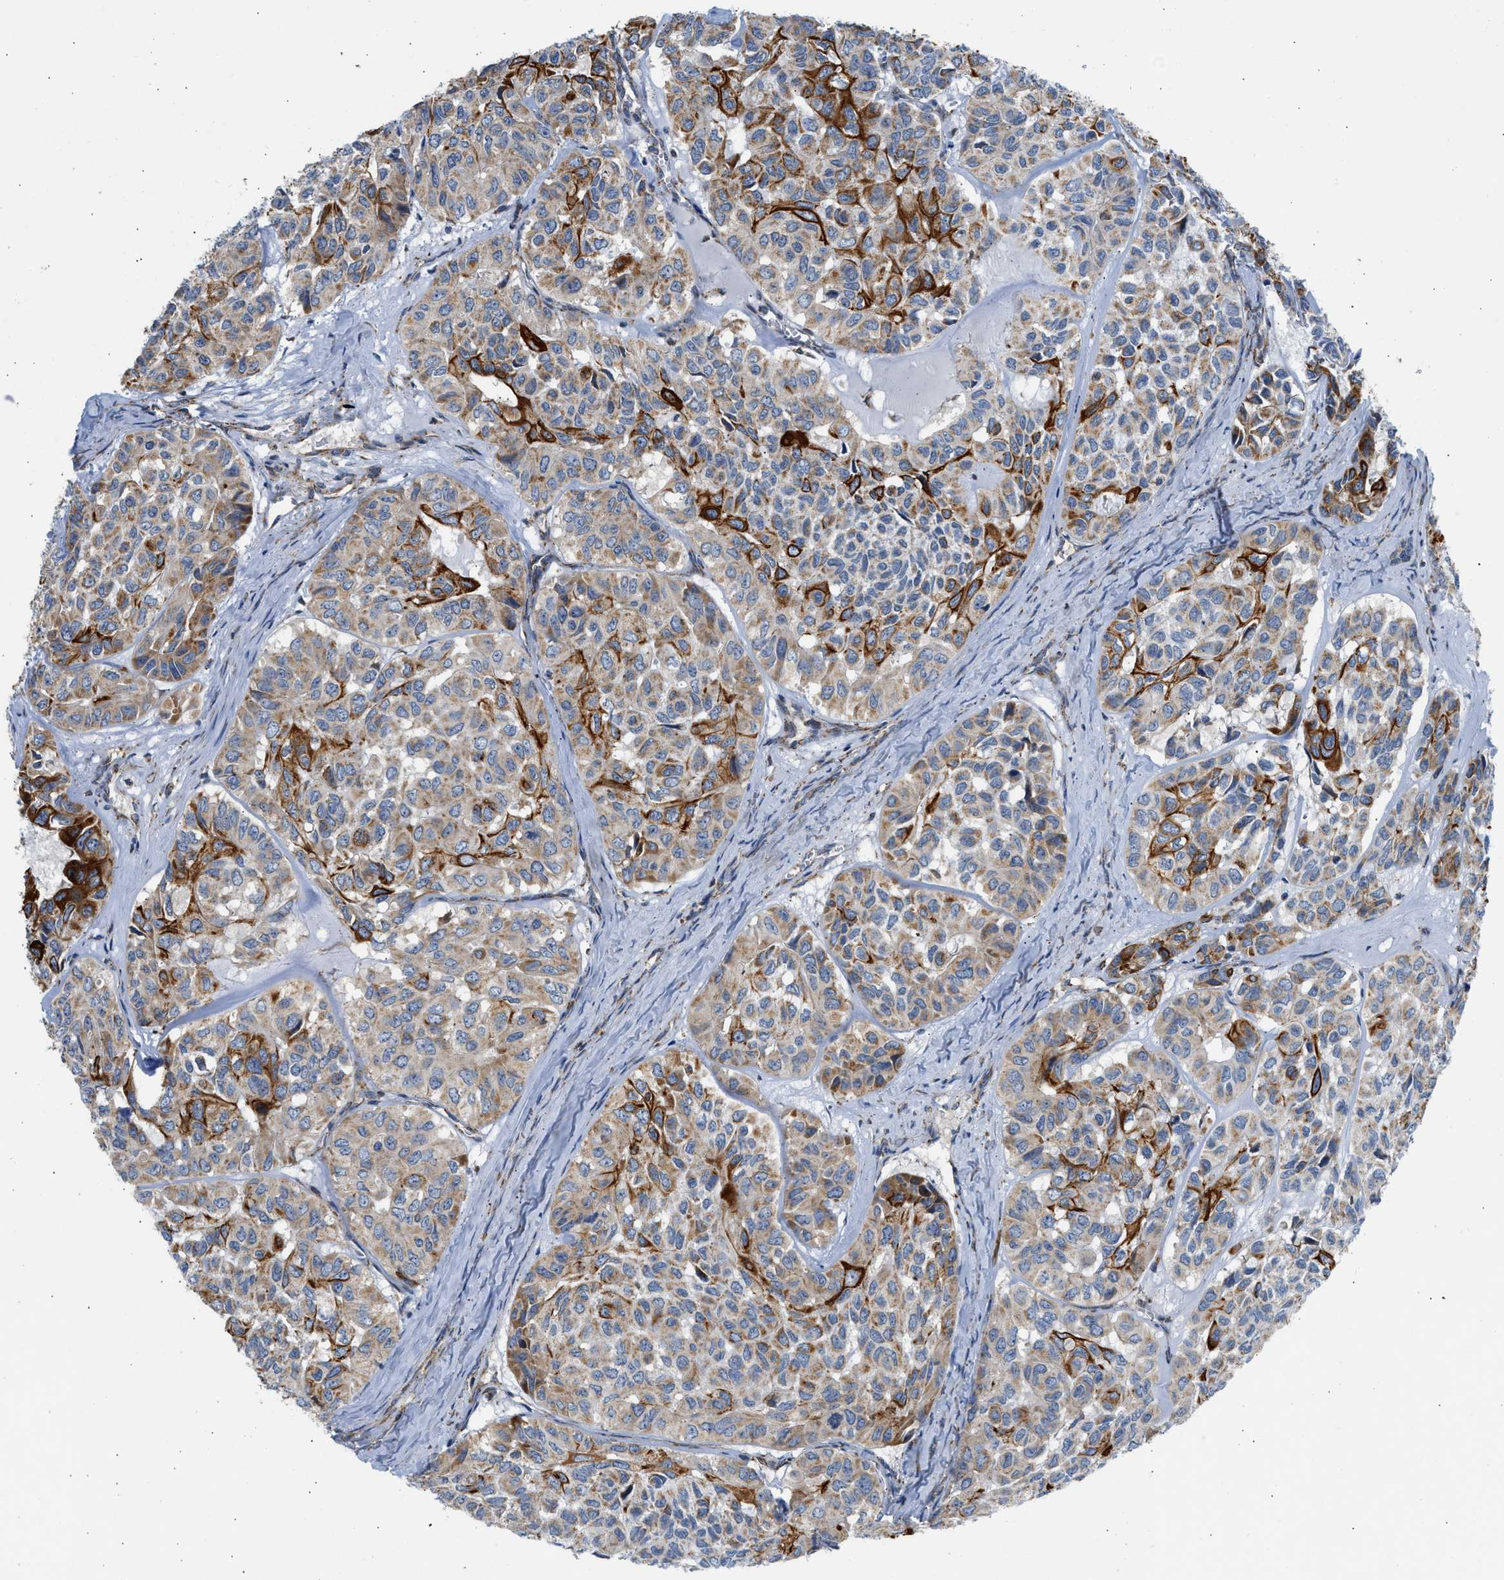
{"staining": {"intensity": "strong", "quantity": "<25%", "location": "cytoplasmic/membranous"}, "tissue": "head and neck cancer", "cell_type": "Tumor cells", "image_type": "cancer", "snomed": [{"axis": "morphology", "description": "Adenocarcinoma, NOS"}, {"axis": "topography", "description": "Salivary gland, NOS"}, {"axis": "topography", "description": "Head-Neck"}], "caption": "A brown stain shows strong cytoplasmic/membranous expression of a protein in head and neck adenocarcinoma tumor cells.", "gene": "CAMKK2", "patient": {"sex": "female", "age": 76}}